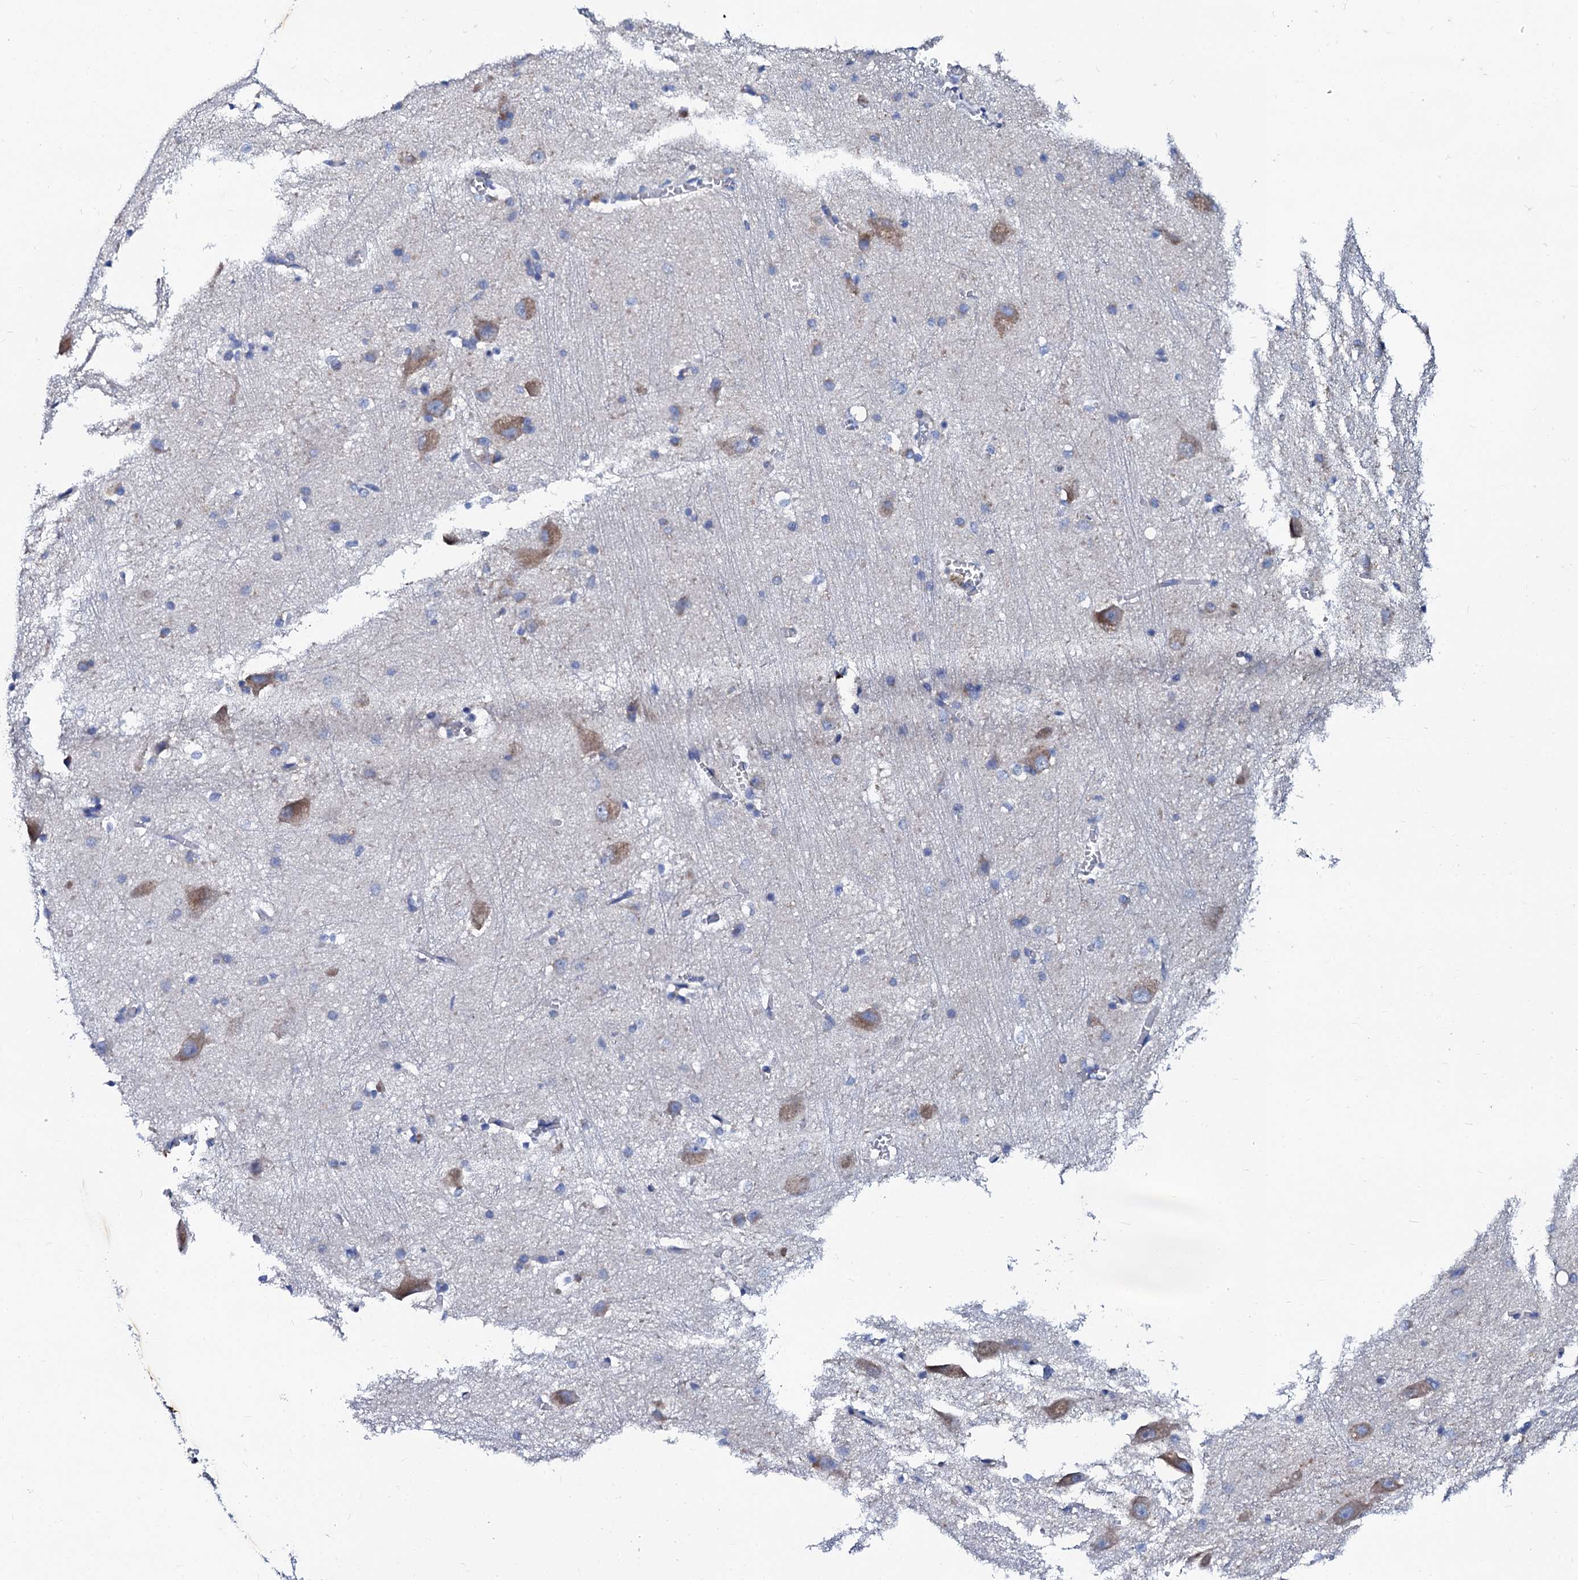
{"staining": {"intensity": "negative", "quantity": "none", "location": "none"}, "tissue": "caudate", "cell_type": "Glial cells", "image_type": "normal", "snomed": [{"axis": "morphology", "description": "Normal tissue, NOS"}, {"axis": "topography", "description": "Lateral ventricle wall"}], "caption": "Photomicrograph shows no significant protein expression in glial cells of benign caudate.", "gene": "SLC37A4", "patient": {"sex": "male", "age": 37}}